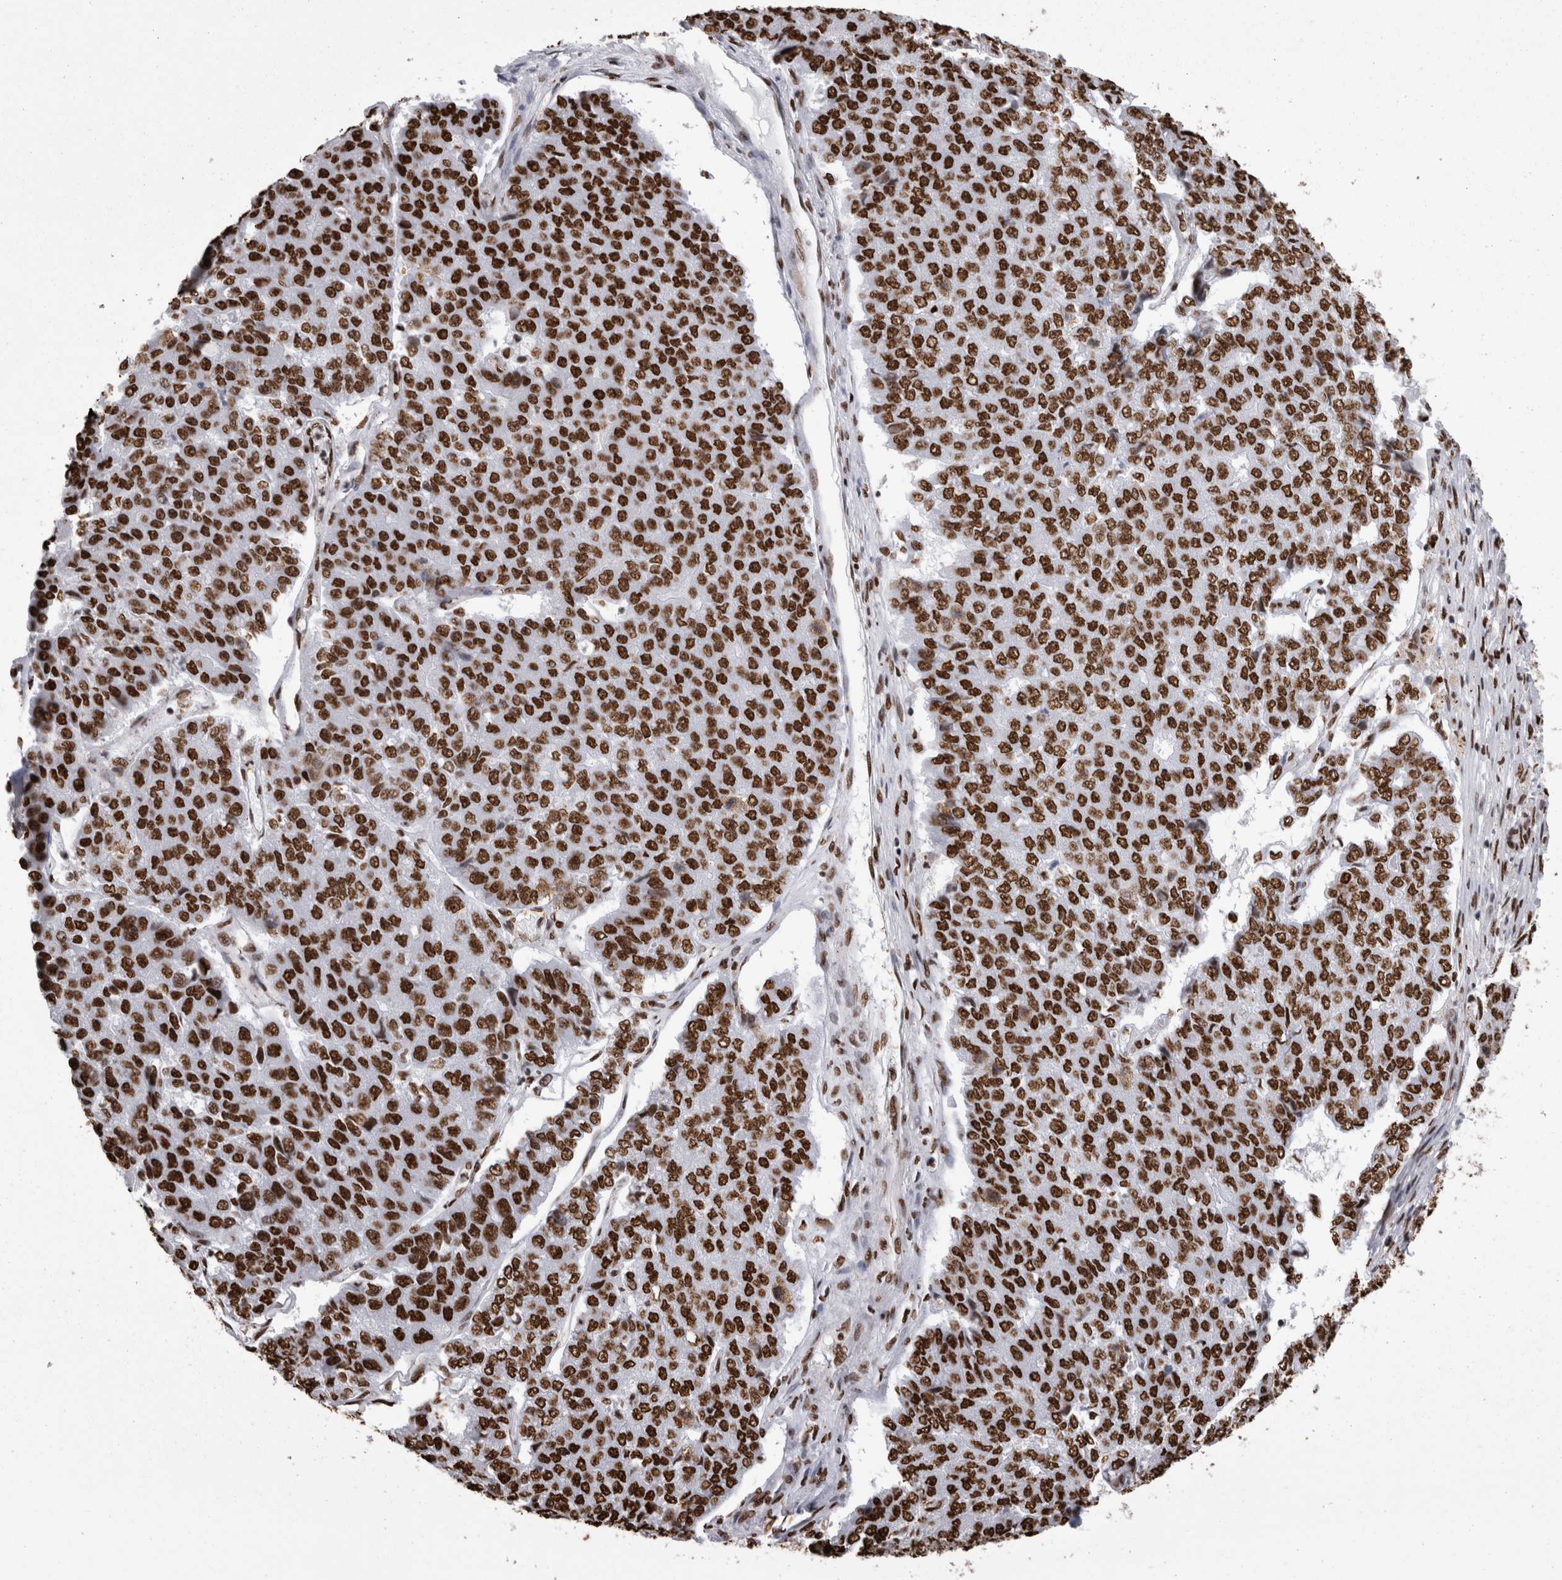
{"staining": {"intensity": "strong", "quantity": ">75%", "location": "nuclear"}, "tissue": "pancreatic cancer", "cell_type": "Tumor cells", "image_type": "cancer", "snomed": [{"axis": "morphology", "description": "Adenocarcinoma, NOS"}, {"axis": "topography", "description": "Pancreas"}], "caption": "Adenocarcinoma (pancreatic) stained for a protein (brown) shows strong nuclear positive staining in approximately >75% of tumor cells.", "gene": "HNRNPM", "patient": {"sex": "male", "age": 50}}